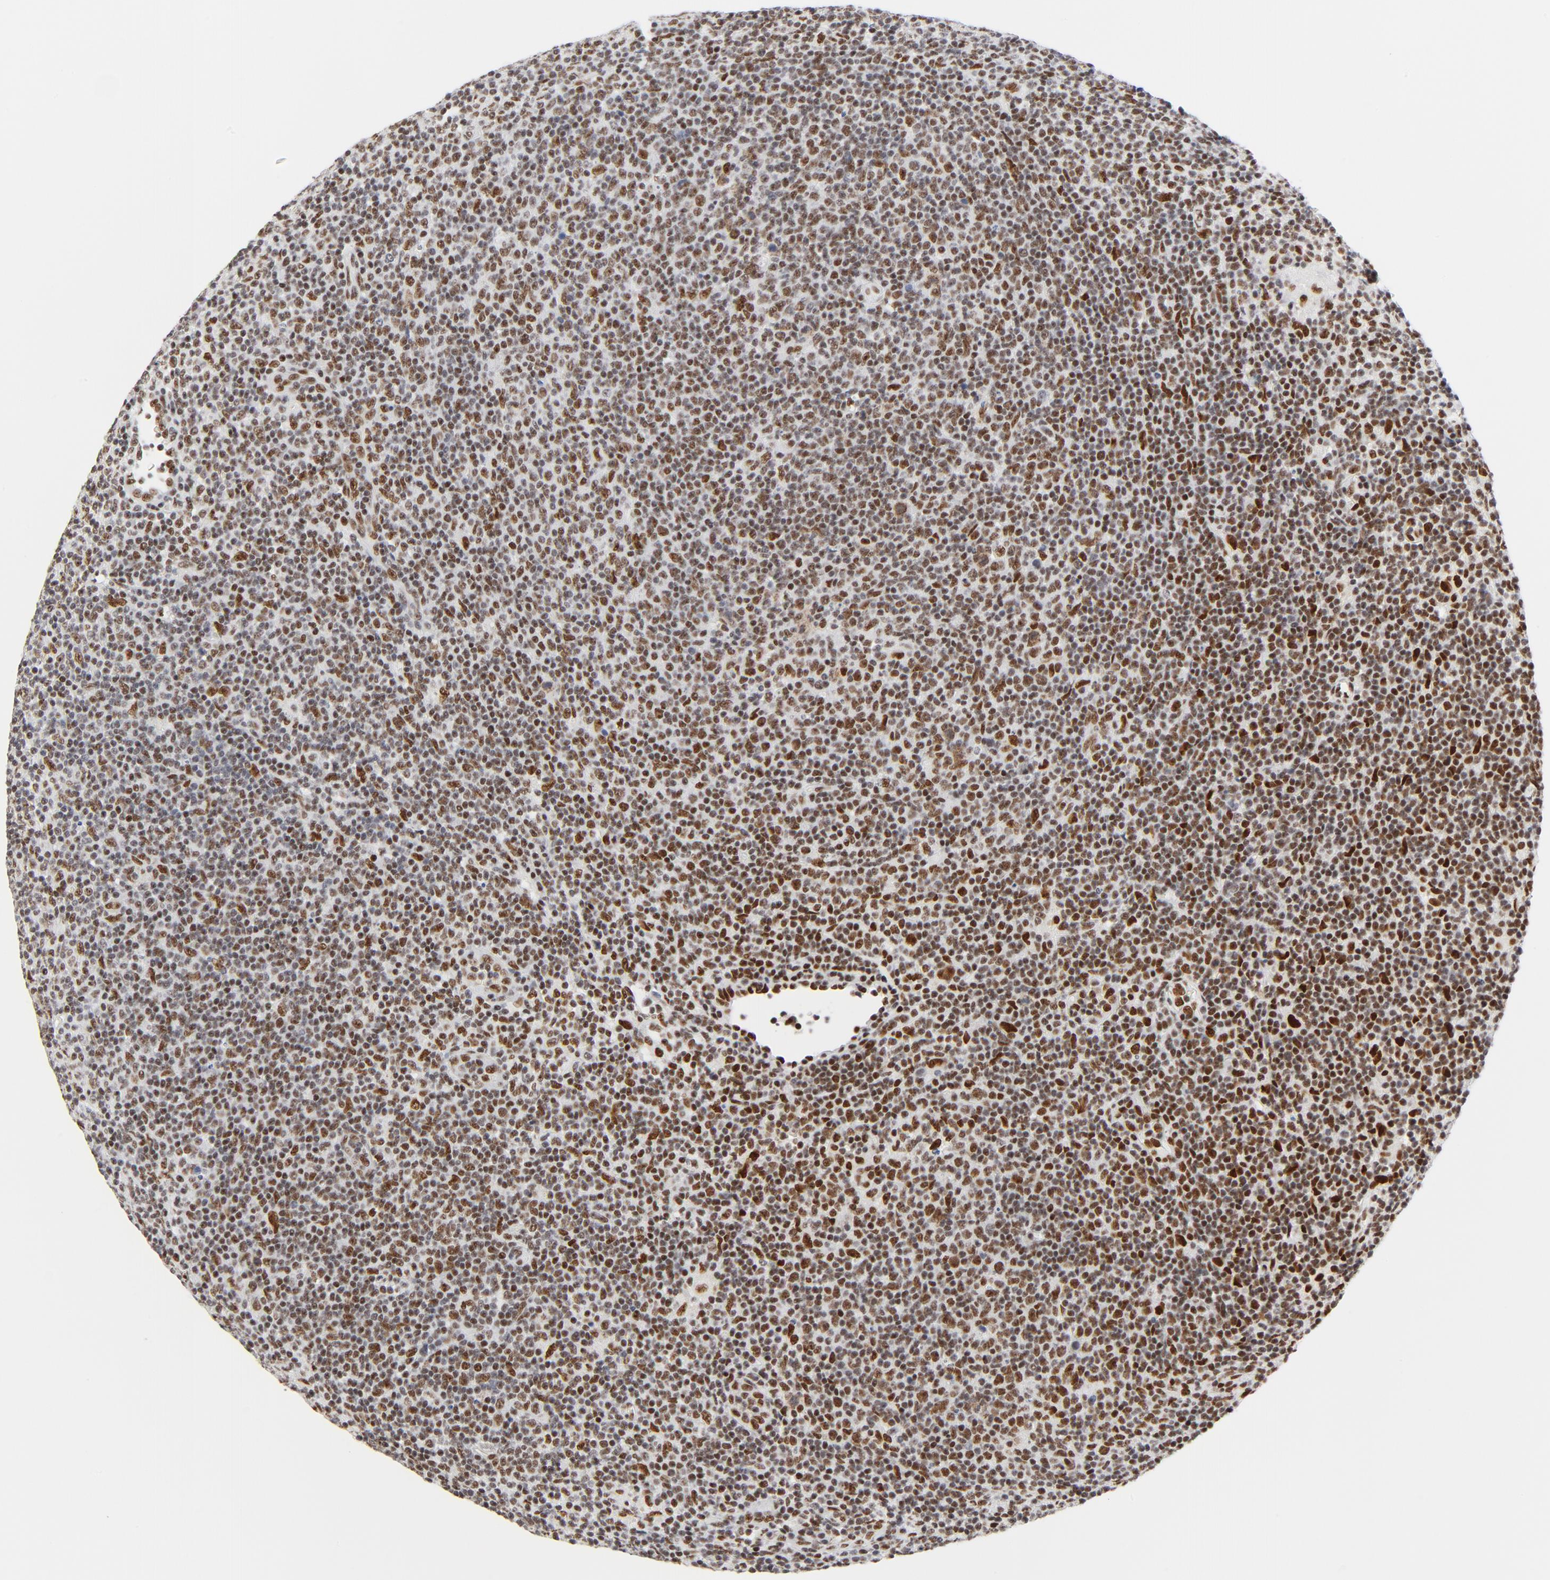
{"staining": {"intensity": "moderate", "quantity": ">75%", "location": "nuclear"}, "tissue": "lymphoma", "cell_type": "Tumor cells", "image_type": "cancer", "snomed": [{"axis": "morphology", "description": "Malignant lymphoma, non-Hodgkin's type, Low grade"}, {"axis": "topography", "description": "Lymph node"}], "caption": "IHC micrograph of human lymphoma stained for a protein (brown), which demonstrates medium levels of moderate nuclear positivity in about >75% of tumor cells.", "gene": "GTF2H1", "patient": {"sex": "male", "age": 70}}